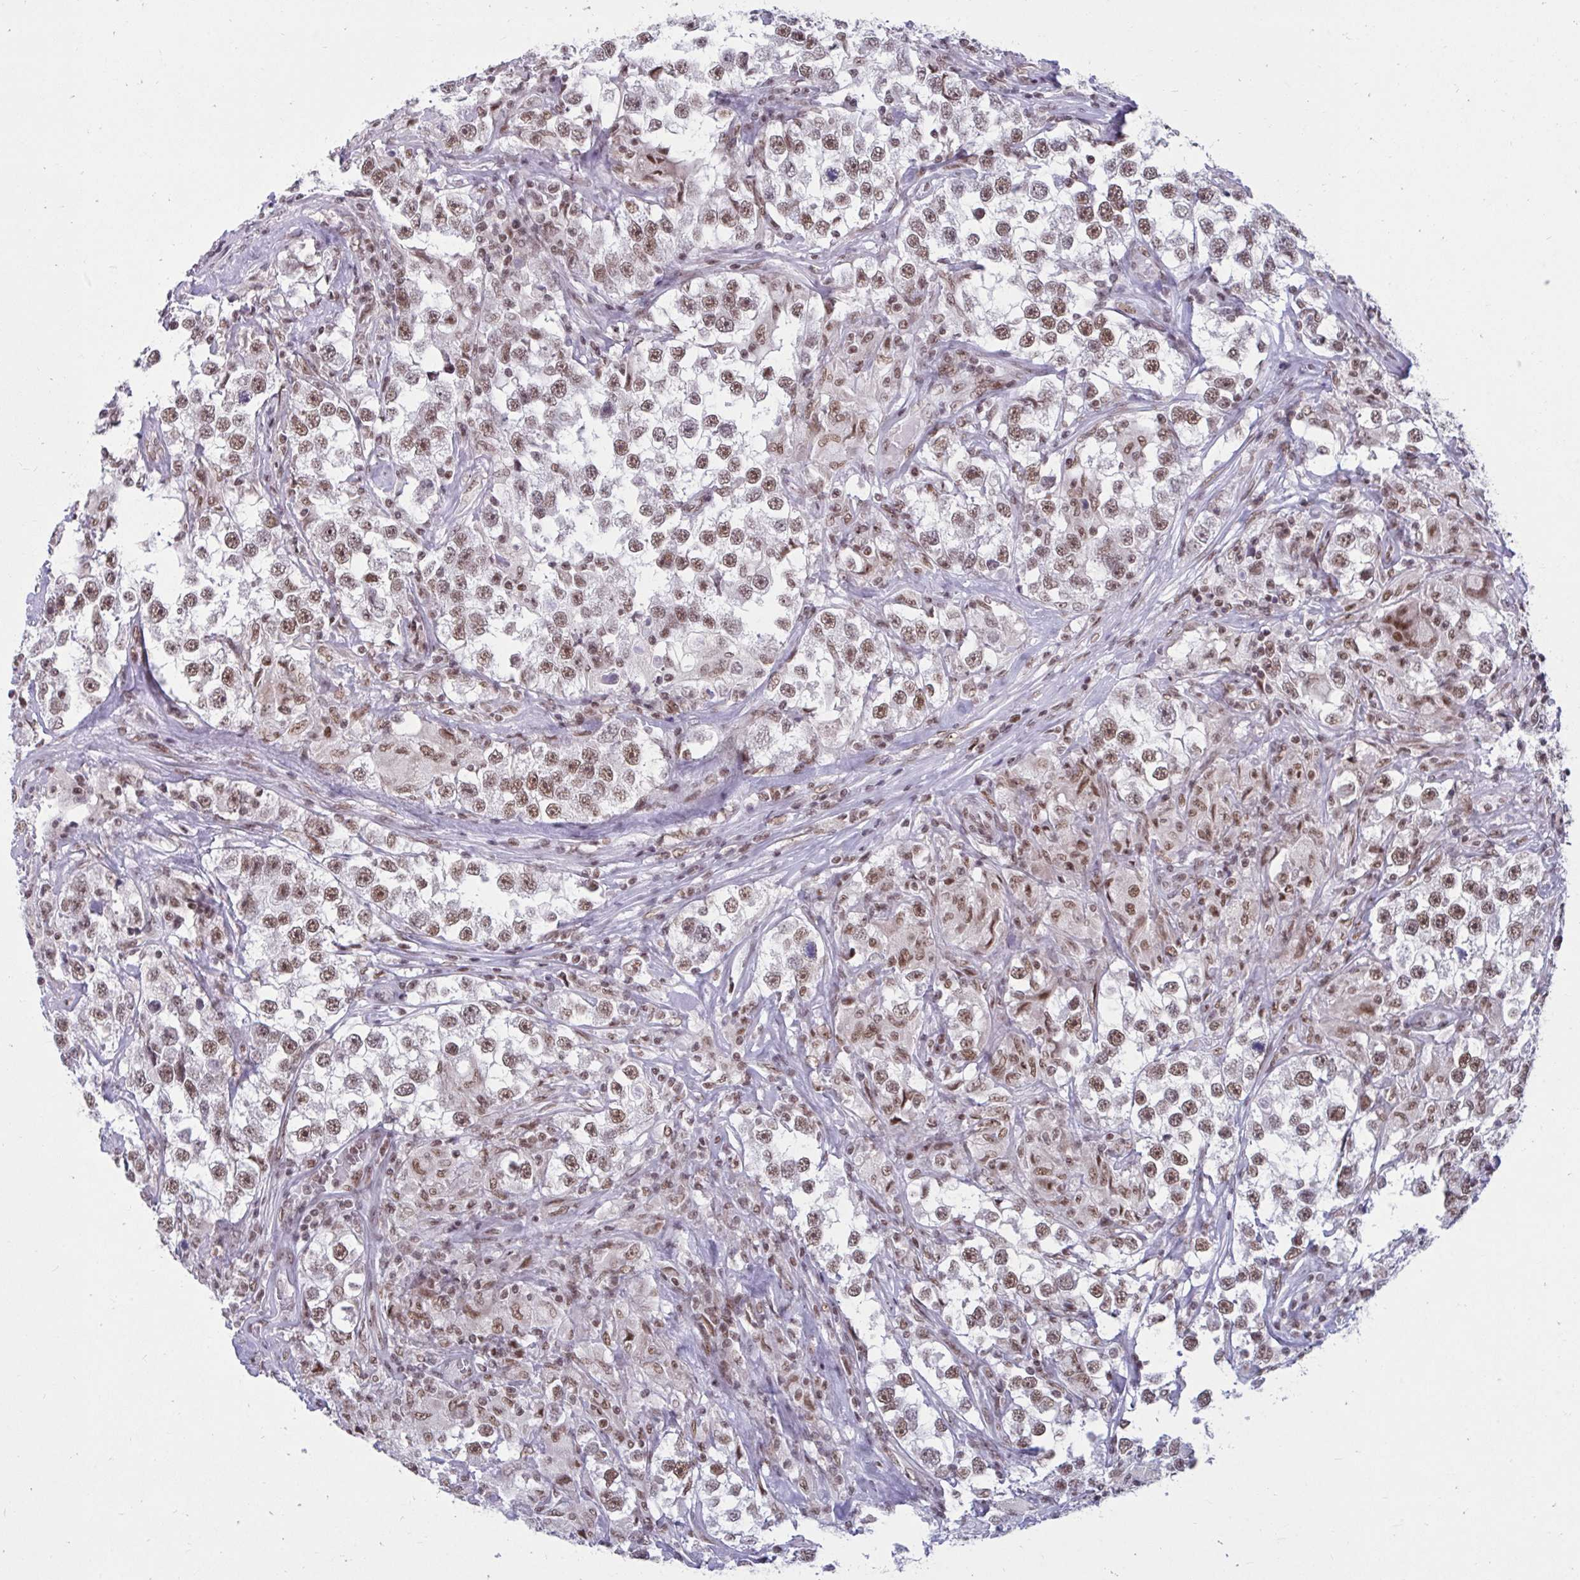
{"staining": {"intensity": "moderate", "quantity": ">75%", "location": "nuclear"}, "tissue": "testis cancer", "cell_type": "Tumor cells", "image_type": "cancer", "snomed": [{"axis": "morphology", "description": "Seminoma, NOS"}, {"axis": "topography", "description": "Testis"}], "caption": "Protein expression analysis of human seminoma (testis) reveals moderate nuclear positivity in approximately >75% of tumor cells. The staining is performed using DAB brown chromogen to label protein expression. The nuclei are counter-stained blue using hematoxylin.", "gene": "PHF10", "patient": {"sex": "male", "age": 46}}